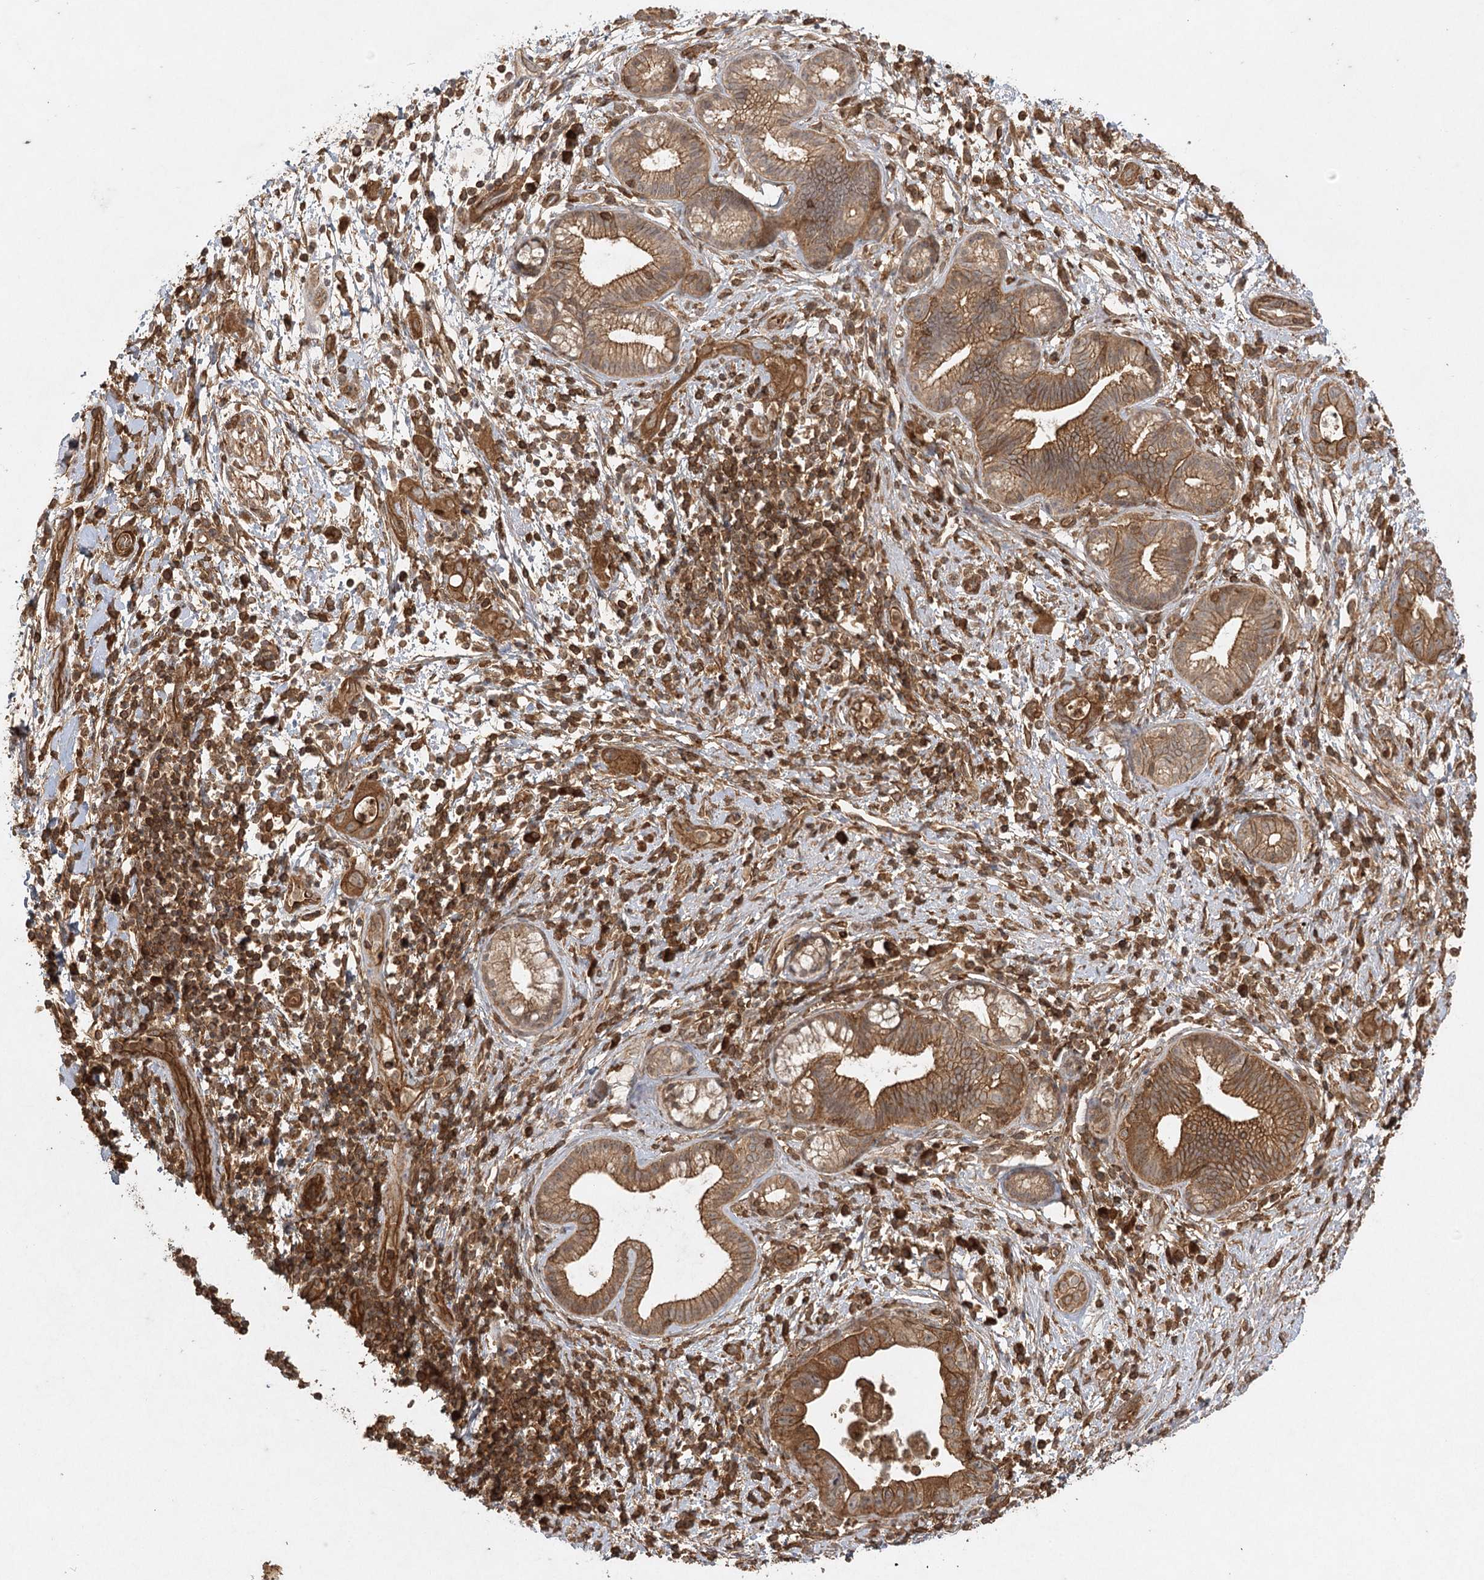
{"staining": {"intensity": "moderate", "quantity": ">75%", "location": "cytoplasmic/membranous"}, "tissue": "pancreatic cancer", "cell_type": "Tumor cells", "image_type": "cancer", "snomed": [{"axis": "morphology", "description": "Adenocarcinoma, NOS"}, {"axis": "topography", "description": "Pancreas"}], "caption": "Tumor cells demonstrate moderate cytoplasmic/membranous staining in approximately >75% of cells in pancreatic cancer (adenocarcinoma). Using DAB (3,3'-diaminobenzidine) (brown) and hematoxylin (blue) stains, captured at high magnification using brightfield microscopy.", "gene": "ARL13A", "patient": {"sex": "female", "age": 73}}